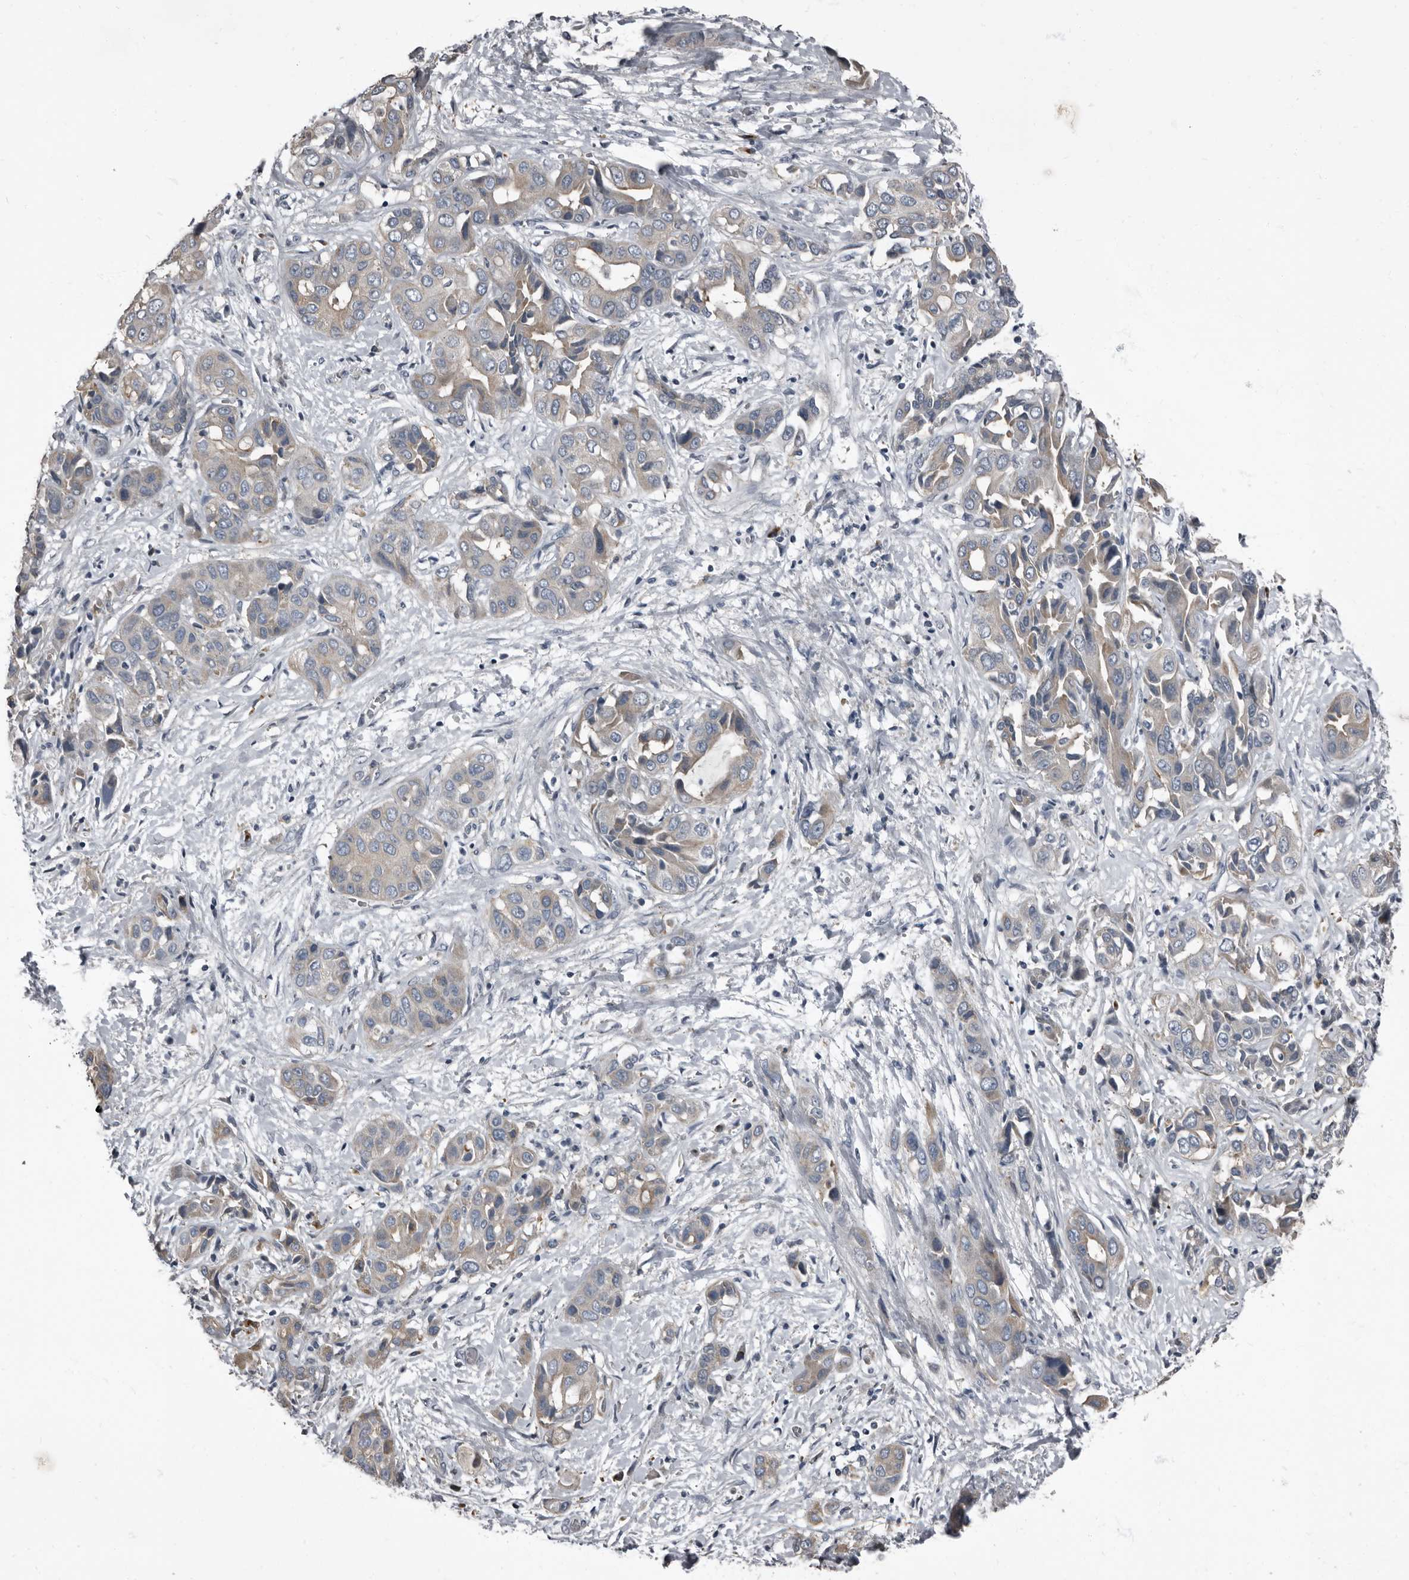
{"staining": {"intensity": "weak", "quantity": "<25%", "location": "cytoplasmic/membranous"}, "tissue": "liver cancer", "cell_type": "Tumor cells", "image_type": "cancer", "snomed": [{"axis": "morphology", "description": "Cholangiocarcinoma"}, {"axis": "topography", "description": "Liver"}], "caption": "This is an IHC photomicrograph of liver cholangiocarcinoma. There is no expression in tumor cells.", "gene": "TPD52L1", "patient": {"sex": "female", "age": 52}}